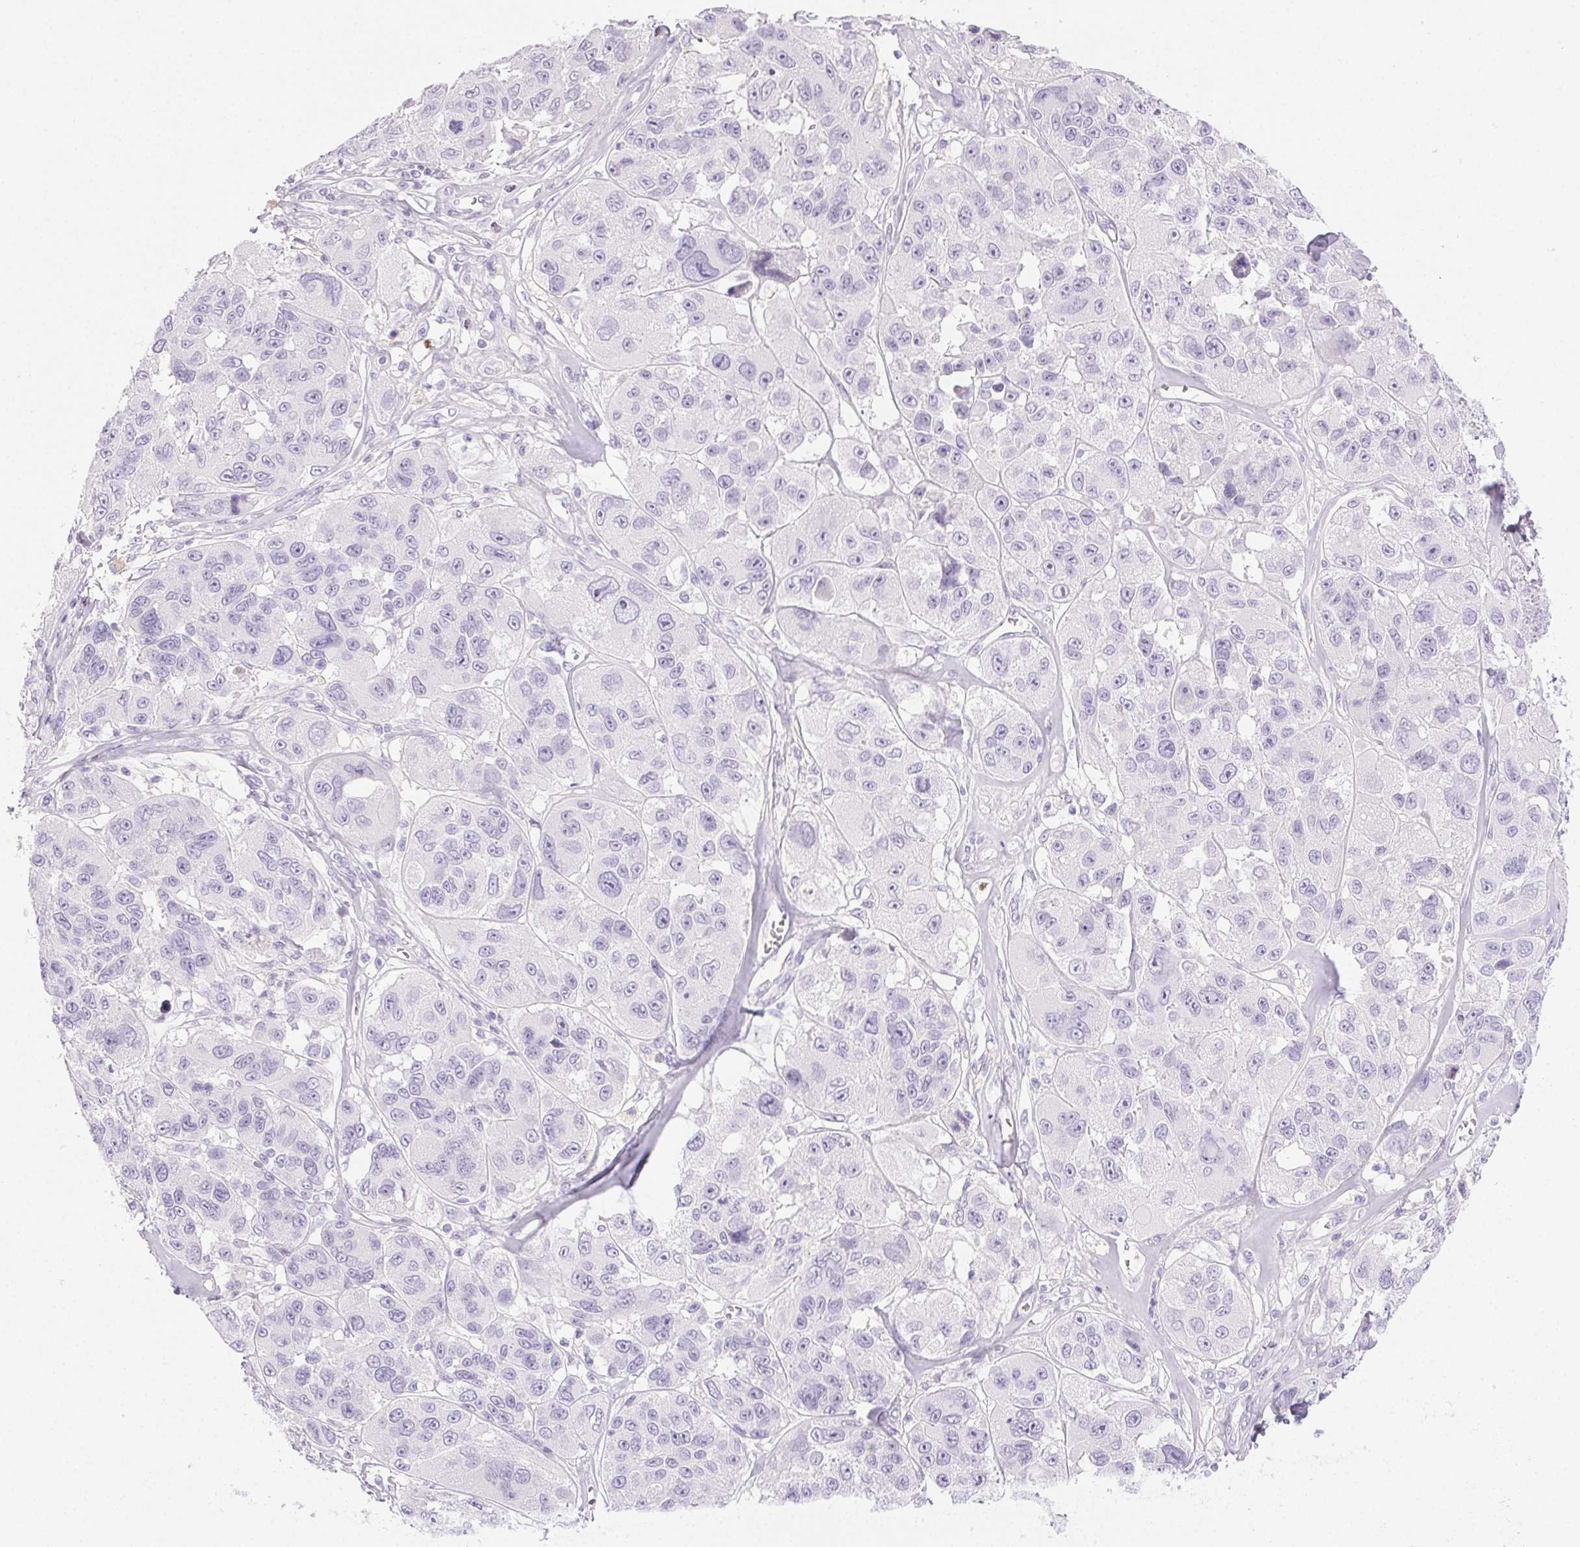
{"staining": {"intensity": "negative", "quantity": "none", "location": "none"}, "tissue": "melanoma", "cell_type": "Tumor cells", "image_type": "cancer", "snomed": [{"axis": "morphology", "description": "Malignant melanoma, NOS"}, {"axis": "topography", "description": "Skin"}], "caption": "DAB (3,3'-diaminobenzidine) immunohistochemical staining of malignant melanoma reveals no significant staining in tumor cells. (Immunohistochemistry, brightfield microscopy, high magnification).", "gene": "PADI4", "patient": {"sex": "female", "age": 66}}